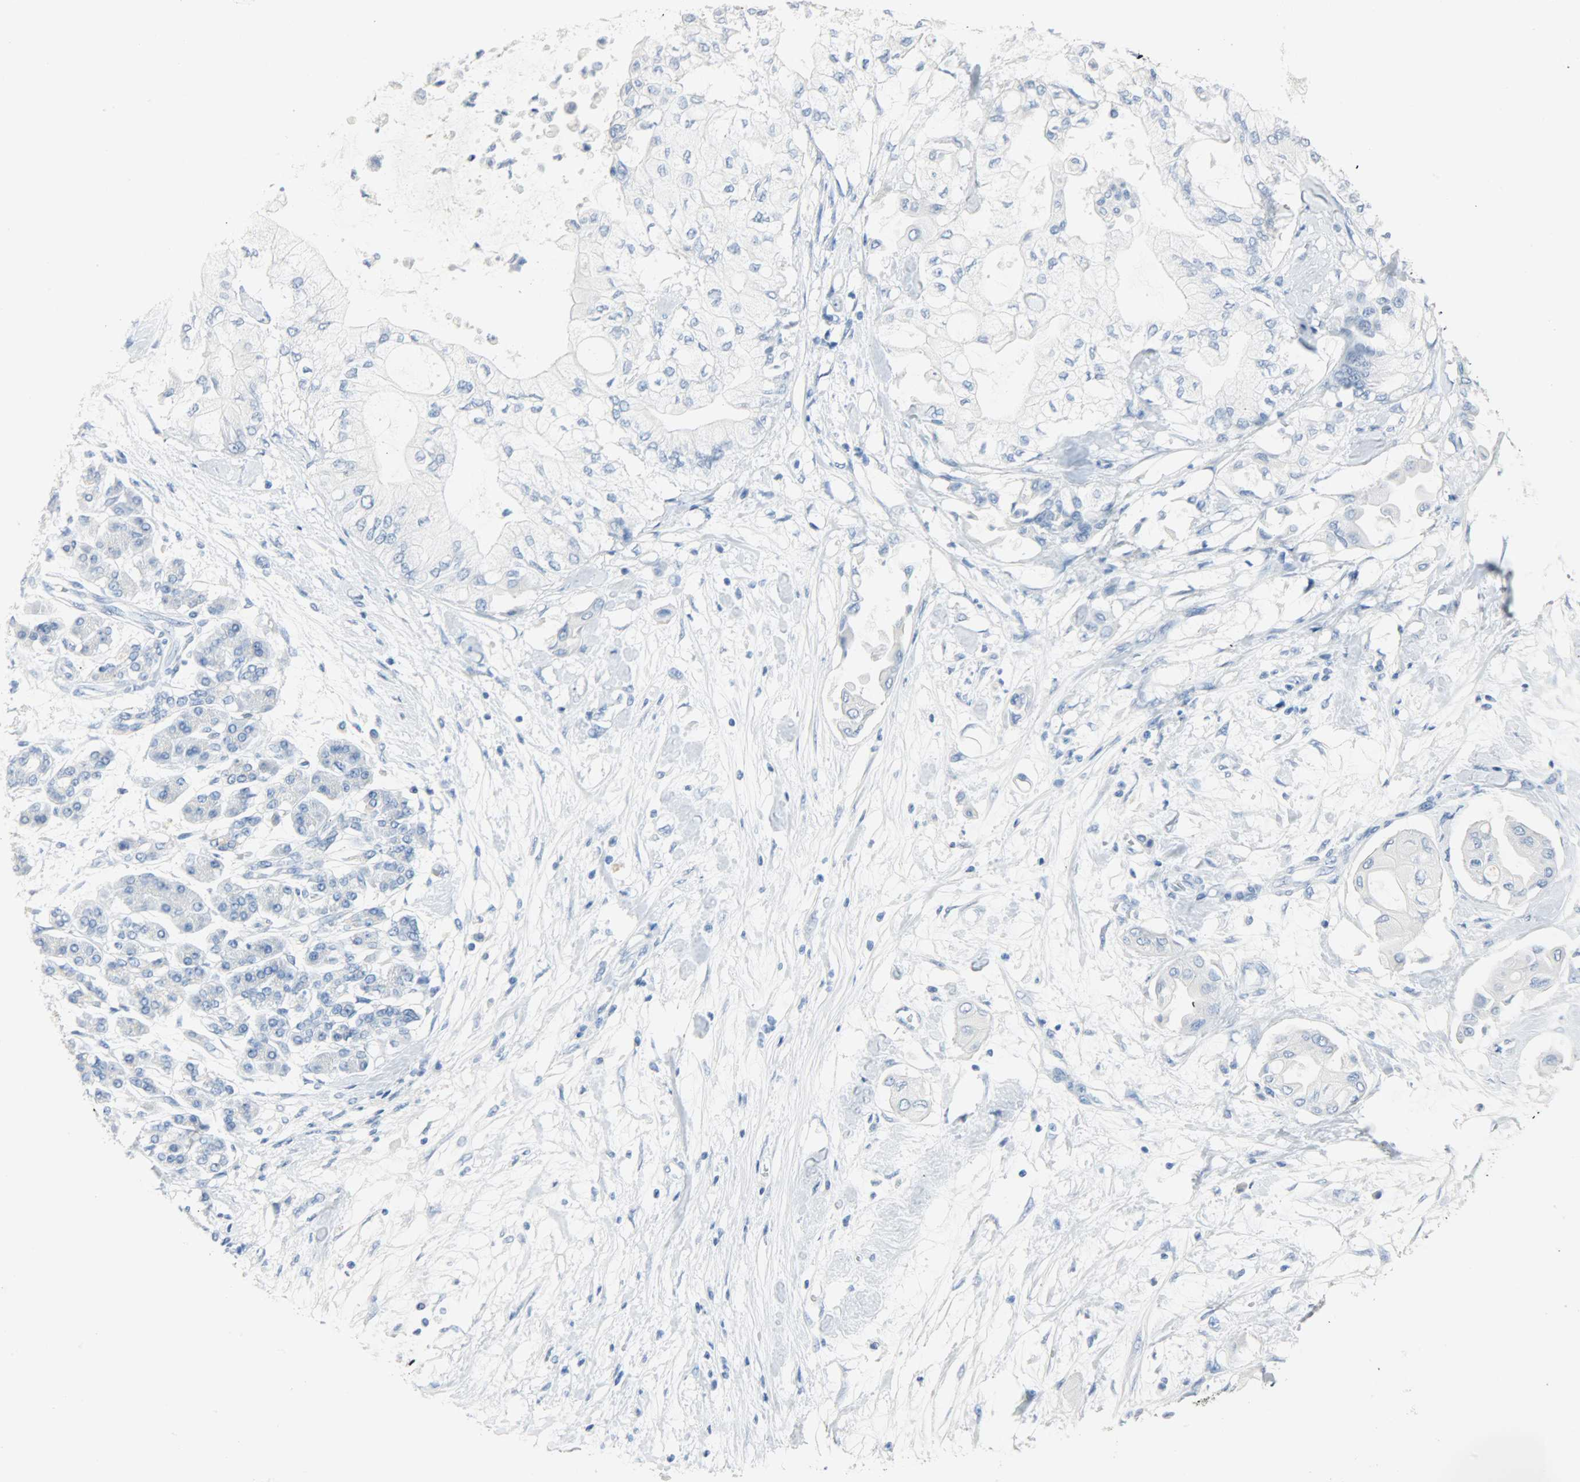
{"staining": {"intensity": "negative", "quantity": "none", "location": "none"}, "tissue": "pancreatic cancer", "cell_type": "Tumor cells", "image_type": "cancer", "snomed": [{"axis": "morphology", "description": "Adenocarcinoma, NOS"}, {"axis": "morphology", "description": "Adenocarcinoma, metastatic, NOS"}, {"axis": "topography", "description": "Lymph node"}, {"axis": "topography", "description": "Pancreas"}, {"axis": "topography", "description": "Duodenum"}], "caption": "An immunohistochemistry photomicrograph of pancreatic adenocarcinoma is shown. There is no staining in tumor cells of pancreatic adenocarcinoma. Brightfield microscopy of immunohistochemistry (IHC) stained with DAB (brown) and hematoxylin (blue), captured at high magnification.", "gene": "CA3", "patient": {"sex": "female", "age": 64}}